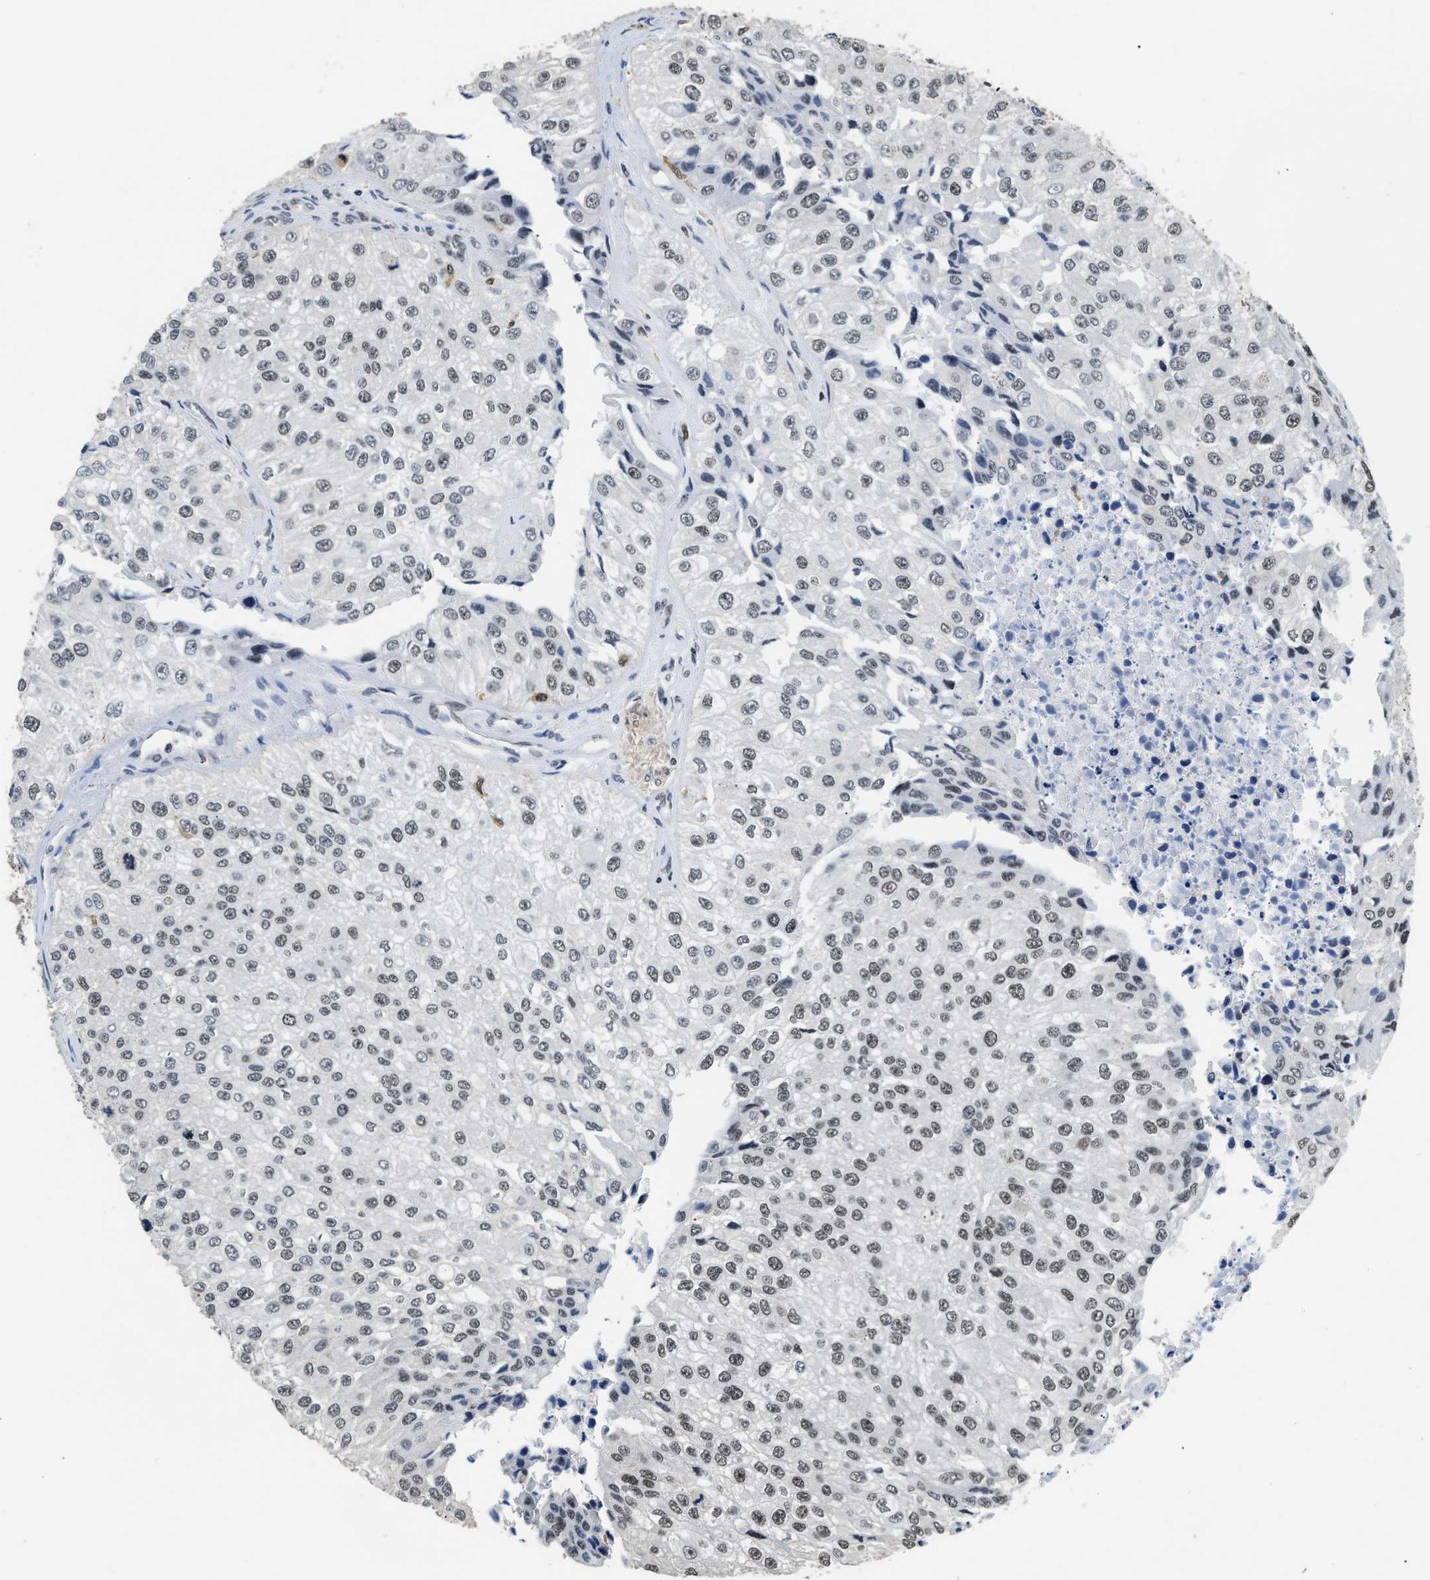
{"staining": {"intensity": "weak", "quantity": "25%-75%", "location": "nuclear"}, "tissue": "urothelial cancer", "cell_type": "Tumor cells", "image_type": "cancer", "snomed": [{"axis": "morphology", "description": "Urothelial carcinoma, High grade"}, {"axis": "topography", "description": "Kidney"}, {"axis": "topography", "description": "Urinary bladder"}], "caption": "Protein expression analysis of human high-grade urothelial carcinoma reveals weak nuclear expression in about 25%-75% of tumor cells.", "gene": "RAD21", "patient": {"sex": "male", "age": 77}}